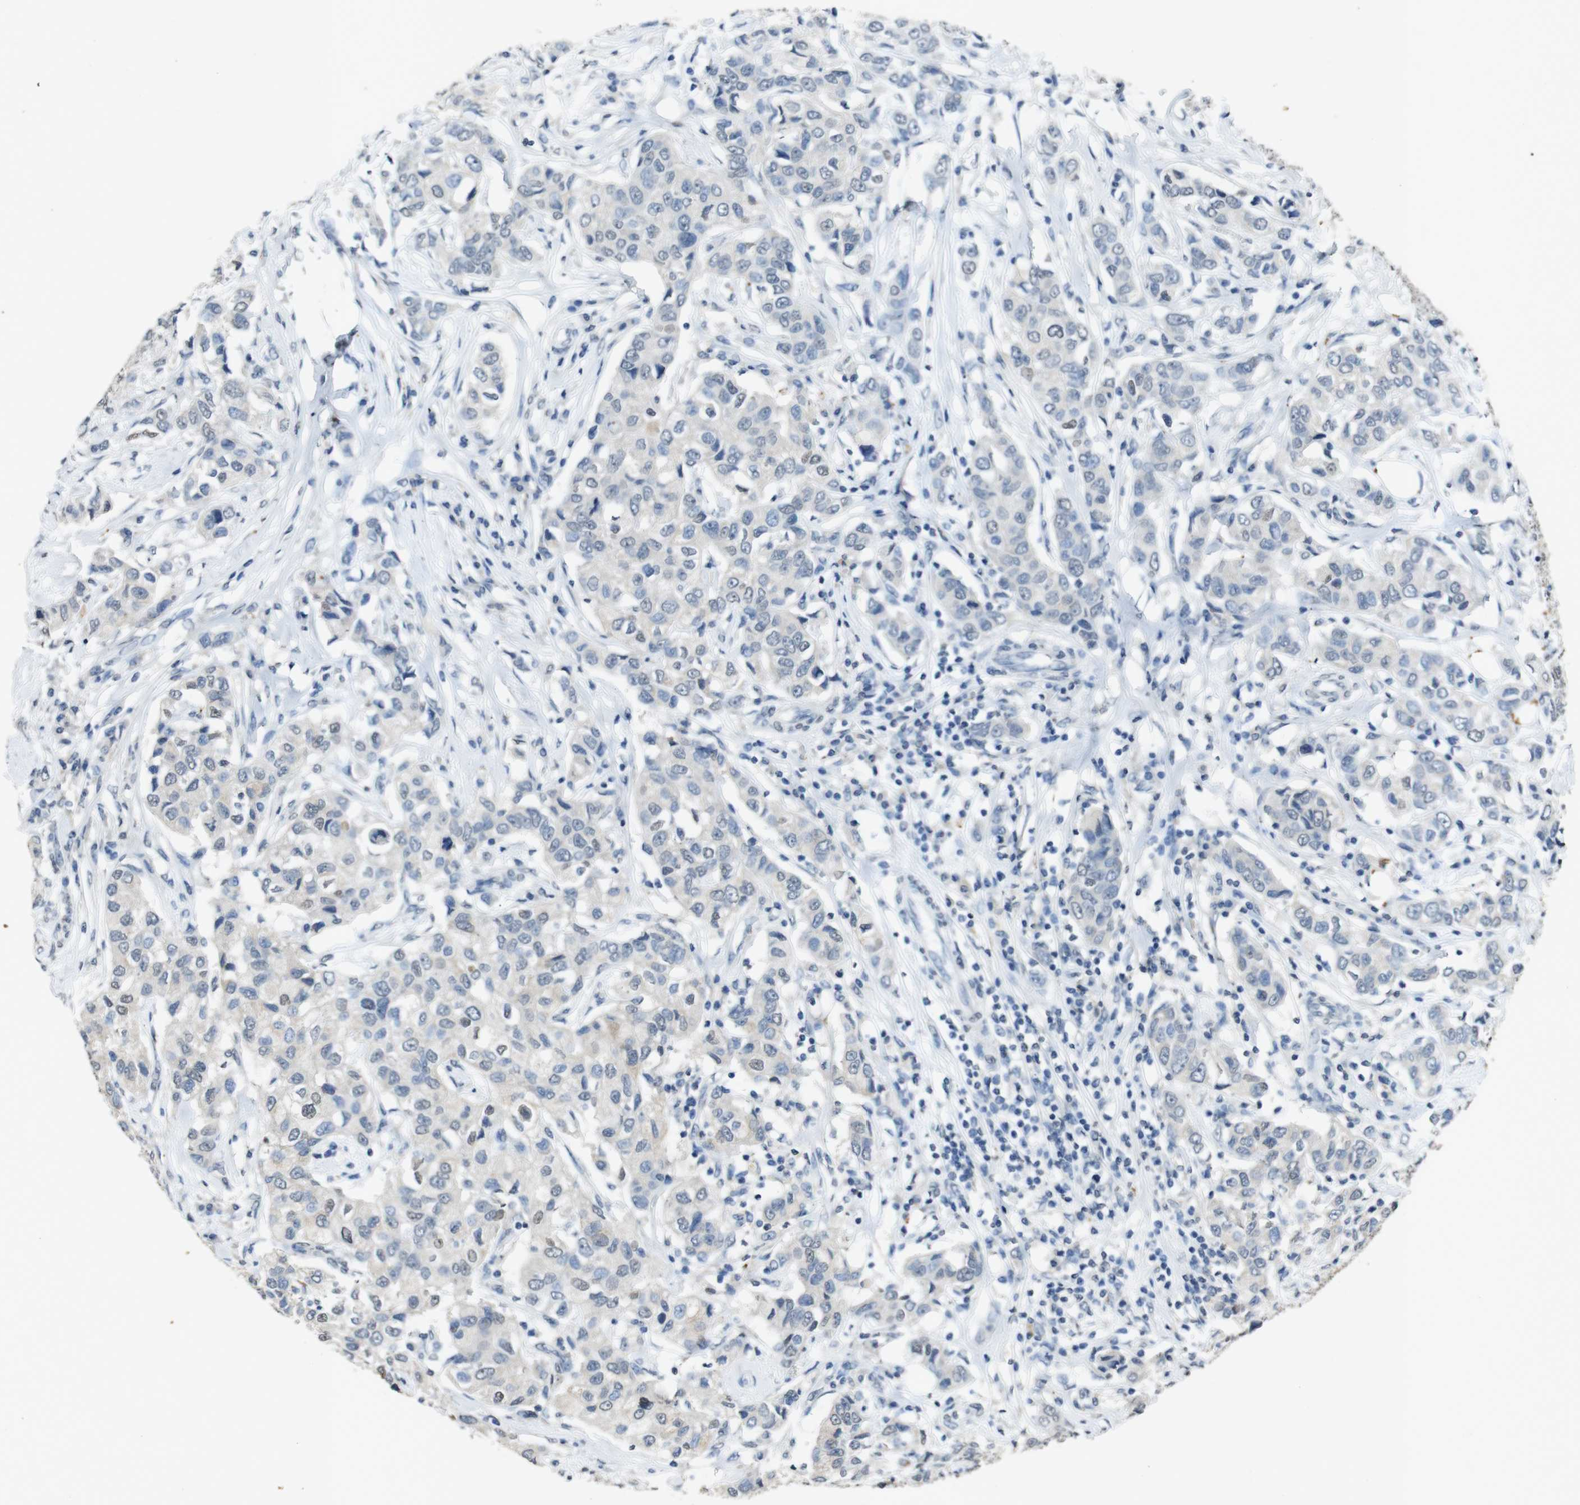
{"staining": {"intensity": "negative", "quantity": "none", "location": "none"}, "tissue": "breast cancer", "cell_type": "Tumor cells", "image_type": "cancer", "snomed": [{"axis": "morphology", "description": "Duct carcinoma"}, {"axis": "topography", "description": "Breast"}], "caption": "High magnification brightfield microscopy of breast invasive ductal carcinoma stained with DAB (brown) and counterstained with hematoxylin (blue): tumor cells show no significant positivity.", "gene": "STBD1", "patient": {"sex": "female", "age": 80}}